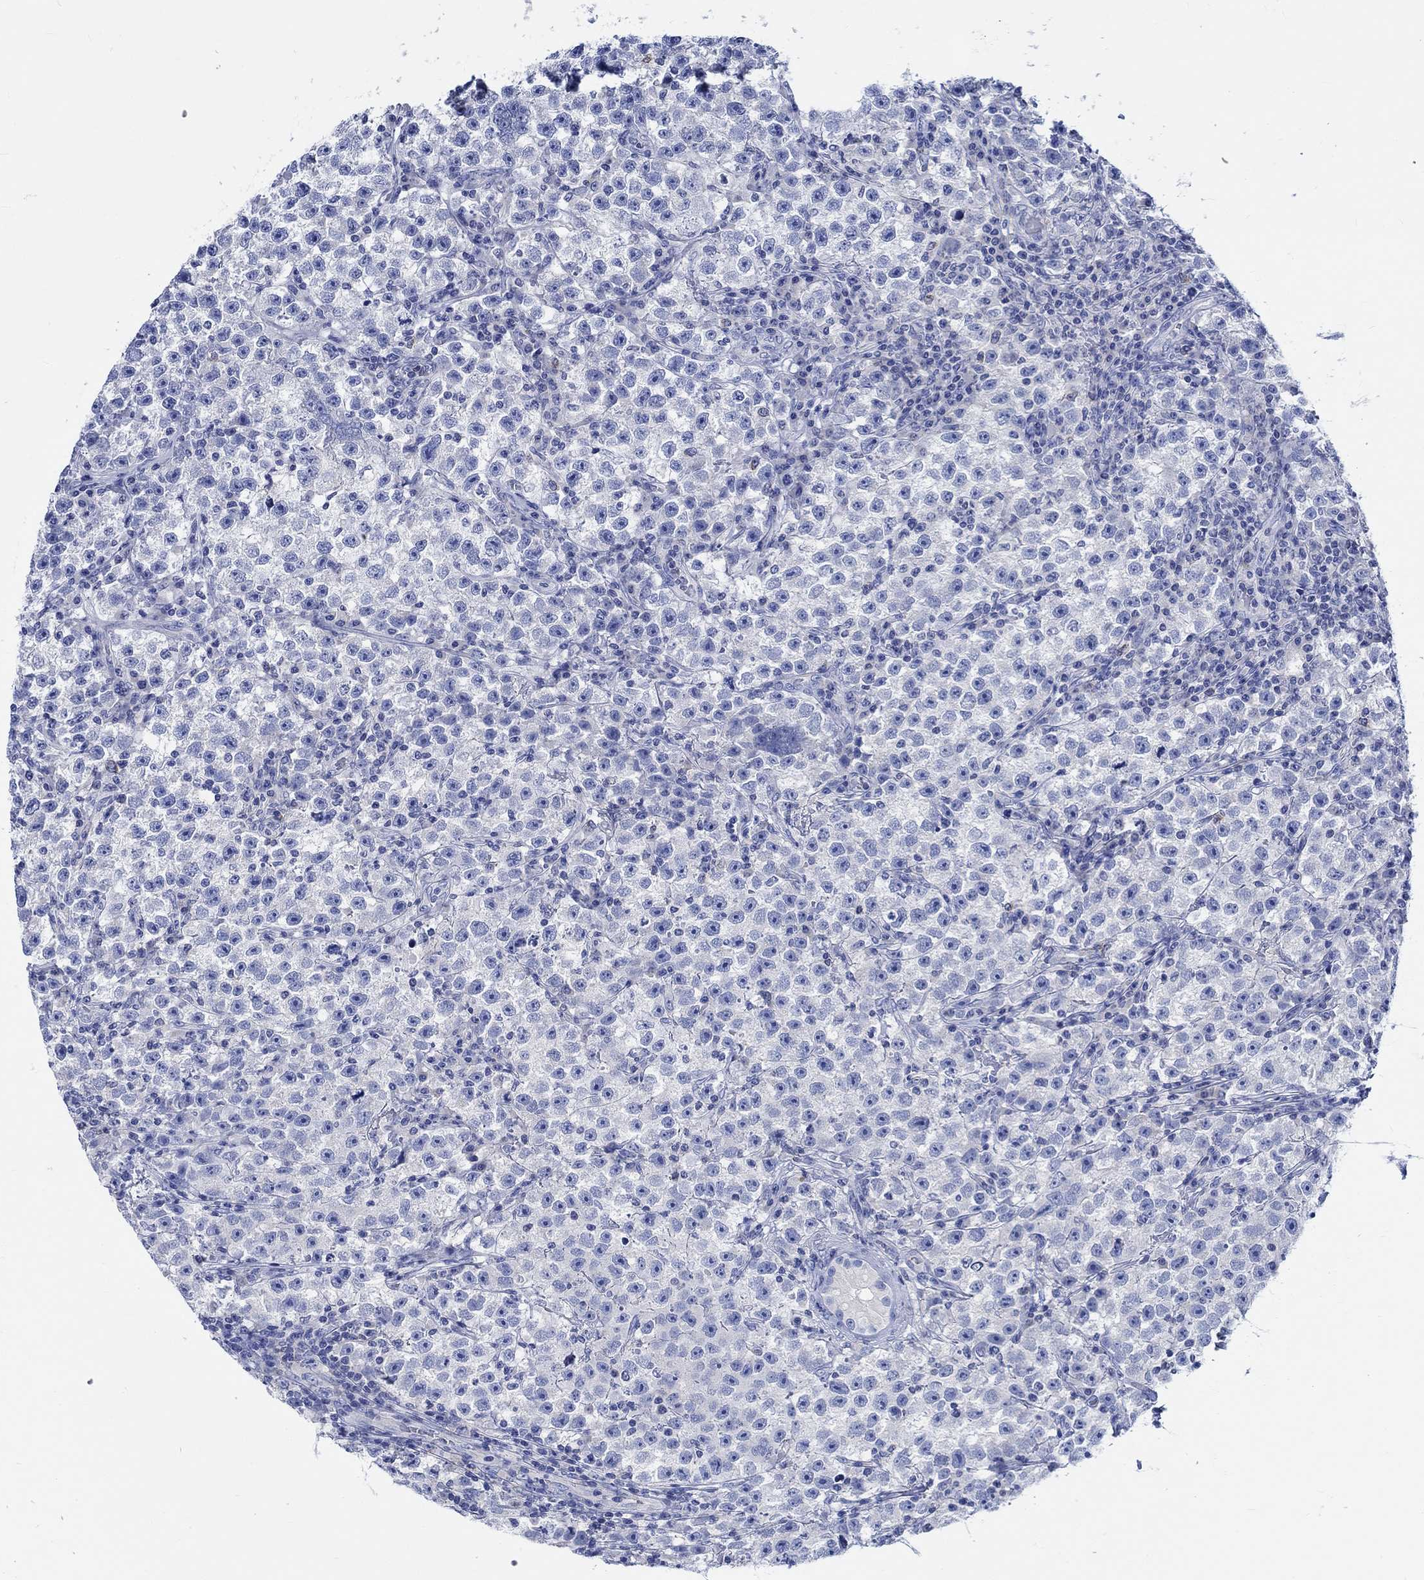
{"staining": {"intensity": "negative", "quantity": "none", "location": "none"}, "tissue": "testis cancer", "cell_type": "Tumor cells", "image_type": "cancer", "snomed": [{"axis": "morphology", "description": "Seminoma, NOS"}, {"axis": "topography", "description": "Testis"}], "caption": "A high-resolution micrograph shows immunohistochemistry (IHC) staining of testis cancer, which reveals no significant positivity in tumor cells.", "gene": "PTPRN2", "patient": {"sex": "male", "age": 22}}